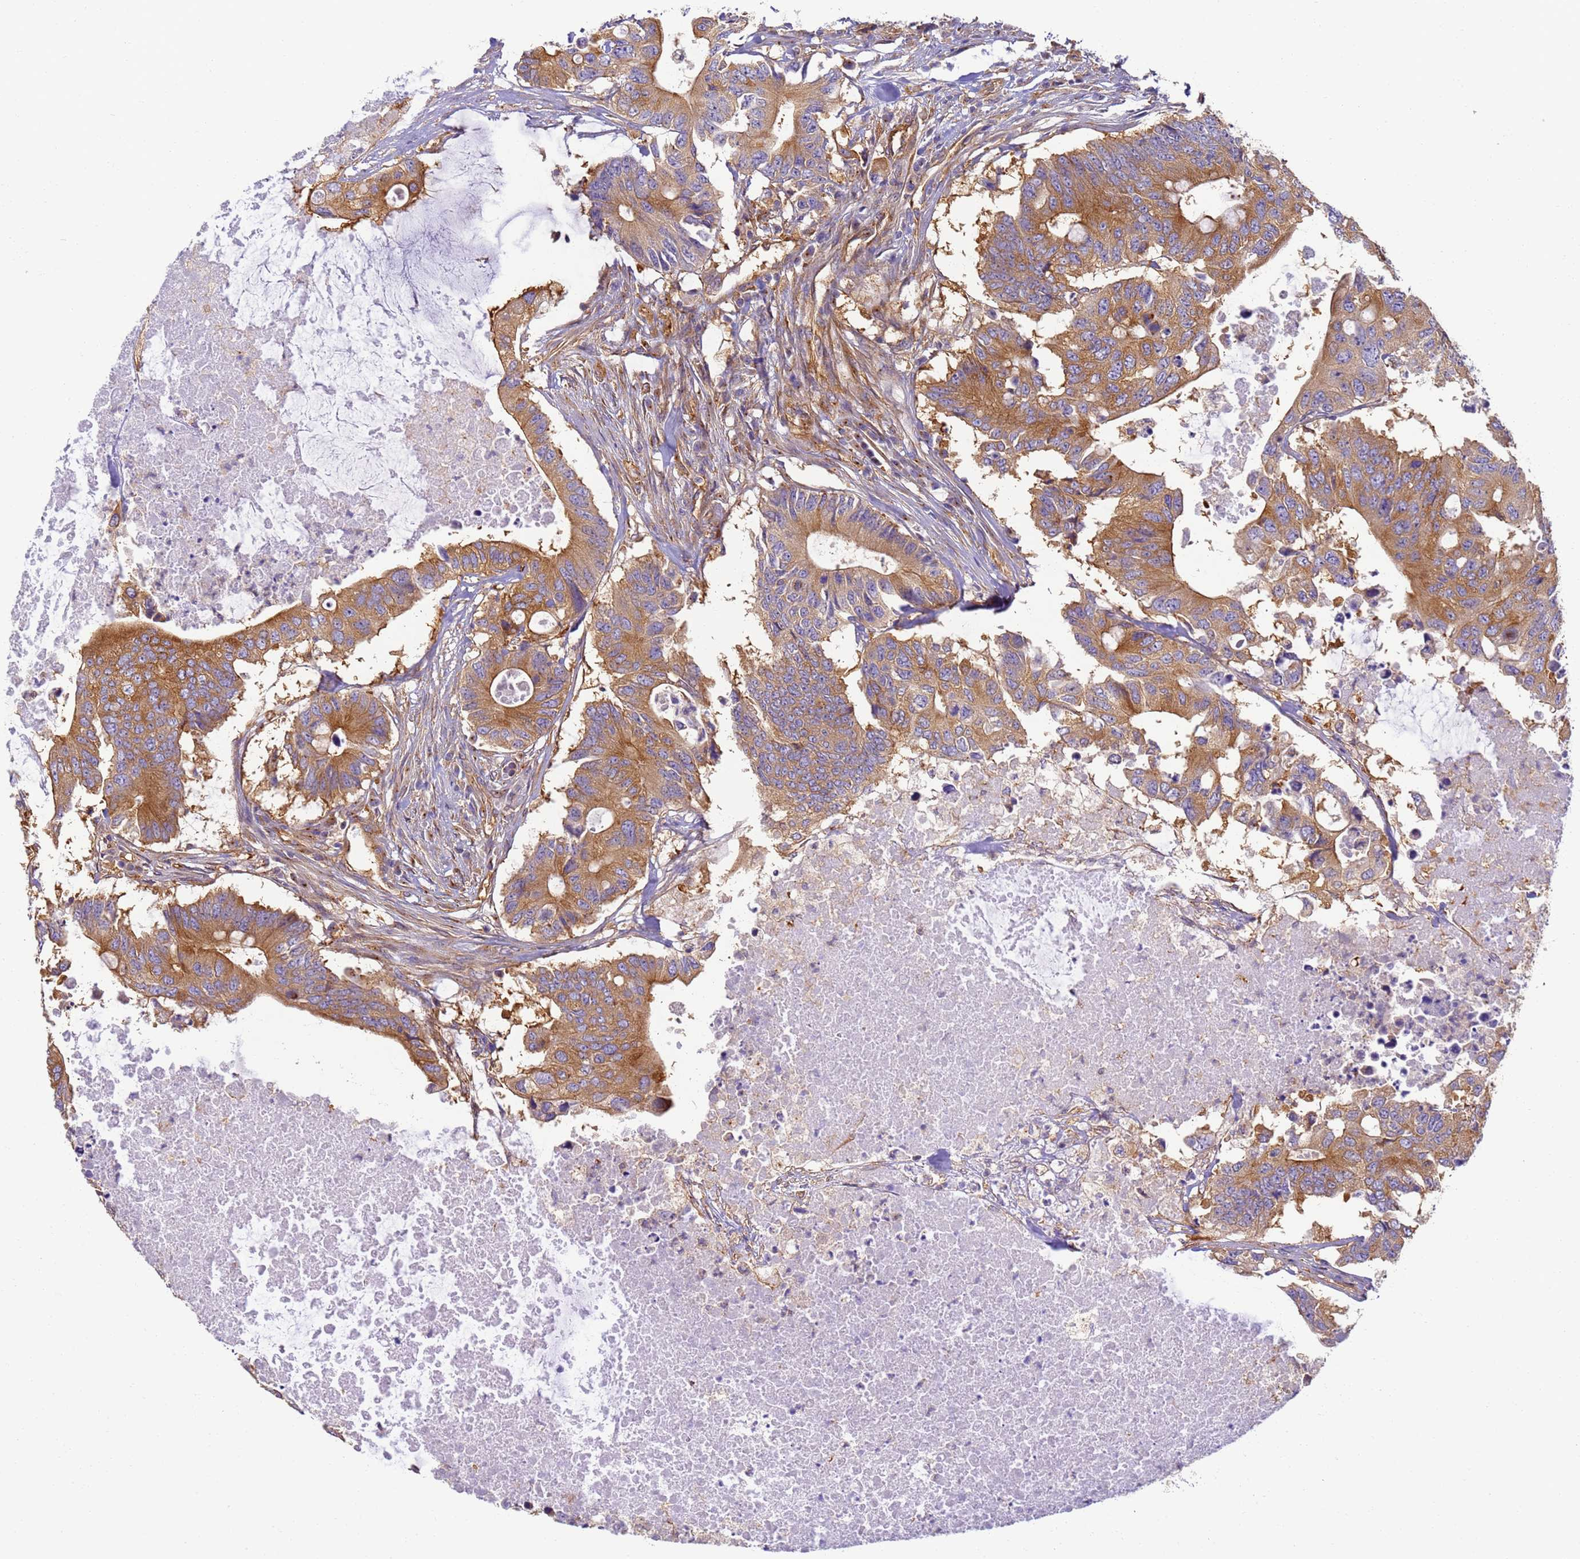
{"staining": {"intensity": "moderate", "quantity": ">75%", "location": "cytoplasmic/membranous"}, "tissue": "colorectal cancer", "cell_type": "Tumor cells", "image_type": "cancer", "snomed": [{"axis": "morphology", "description": "Adenocarcinoma, NOS"}, {"axis": "topography", "description": "Colon"}], "caption": "A medium amount of moderate cytoplasmic/membranous expression is identified in approximately >75% of tumor cells in colorectal cancer (adenocarcinoma) tissue.", "gene": "DYNC1I2", "patient": {"sex": "male", "age": 71}}